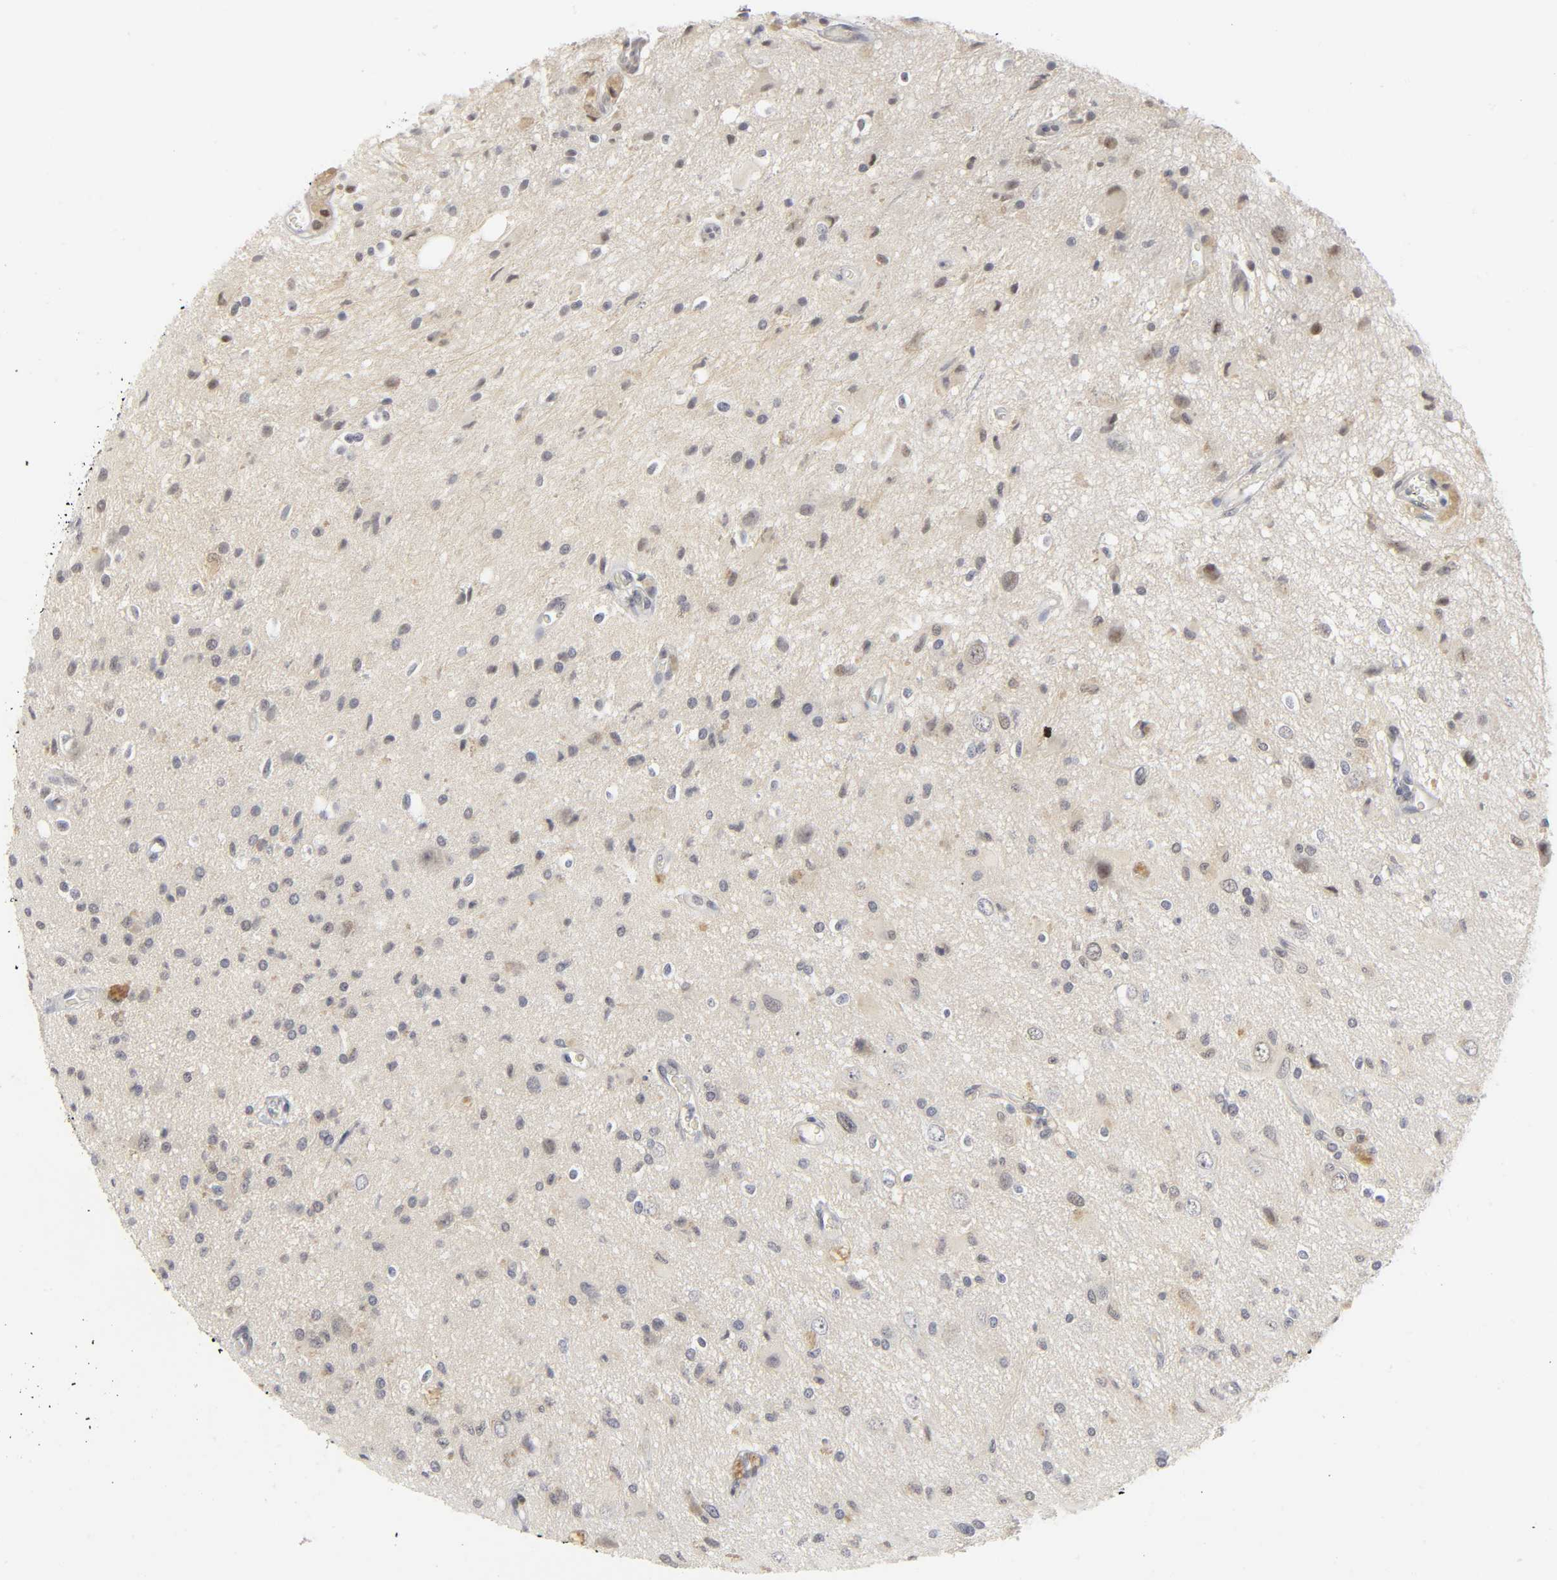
{"staining": {"intensity": "weak", "quantity": "<25%", "location": "cytoplasmic/membranous,nuclear"}, "tissue": "glioma", "cell_type": "Tumor cells", "image_type": "cancer", "snomed": [{"axis": "morphology", "description": "Glioma, malignant, High grade"}, {"axis": "topography", "description": "Brain"}], "caption": "The photomicrograph shows no significant positivity in tumor cells of high-grade glioma (malignant).", "gene": "PDLIM3", "patient": {"sex": "male", "age": 47}}